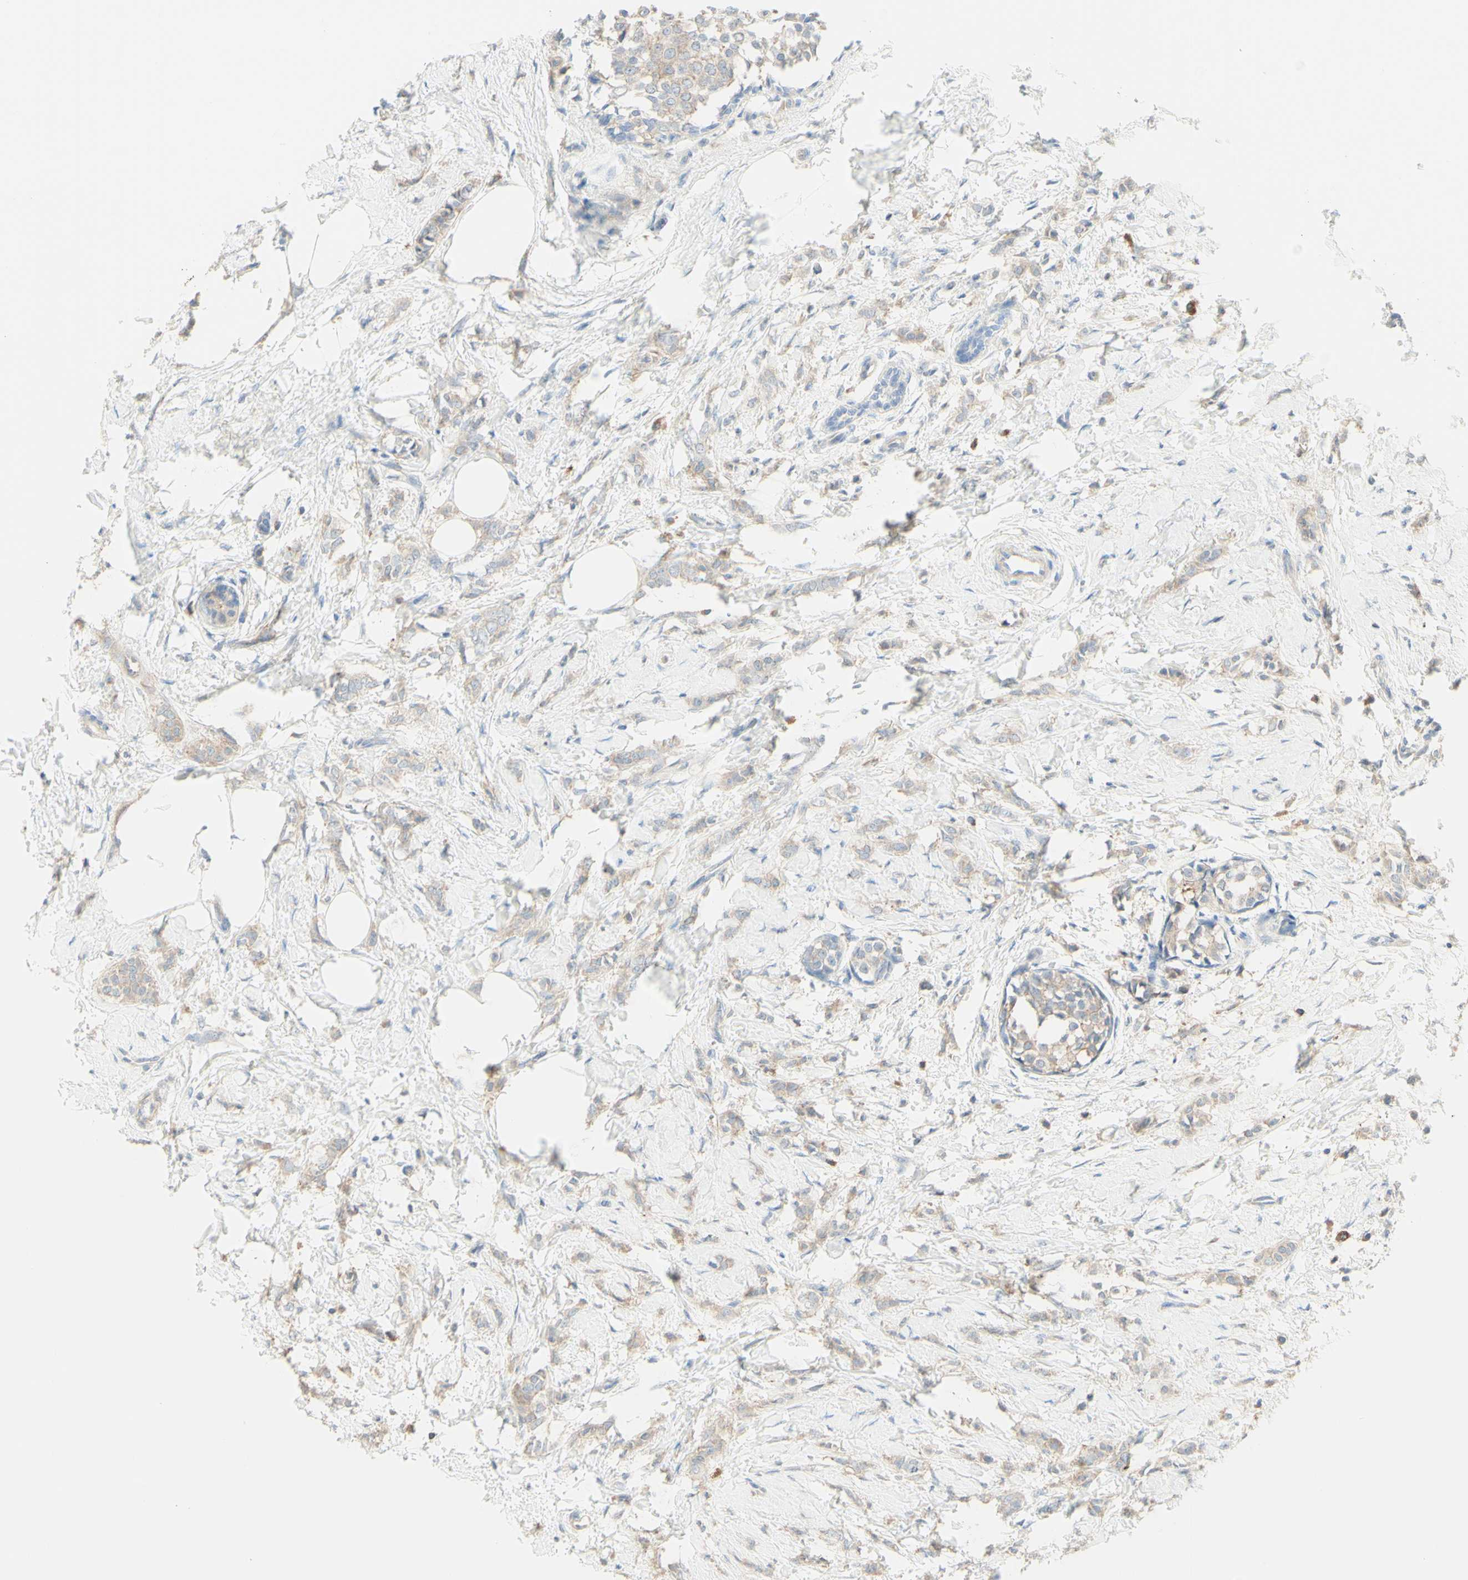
{"staining": {"intensity": "weak", "quantity": ">75%", "location": "cytoplasmic/membranous"}, "tissue": "breast cancer", "cell_type": "Tumor cells", "image_type": "cancer", "snomed": [{"axis": "morphology", "description": "Lobular carcinoma, in situ"}, {"axis": "morphology", "description": "Lobular carcinoma"}, {"axis": "topography", "description": "Breast"}], "caption": "An immunohistochemistry (IHC) histopathology image of tumor tissue is shown. Protein staining in brown shows weak cytoplasmic/membranous positivity in breast lobular carcinoma within tumor cells.", "gene": "MTM1", "patient": {"sex": "female", "age": 41}}